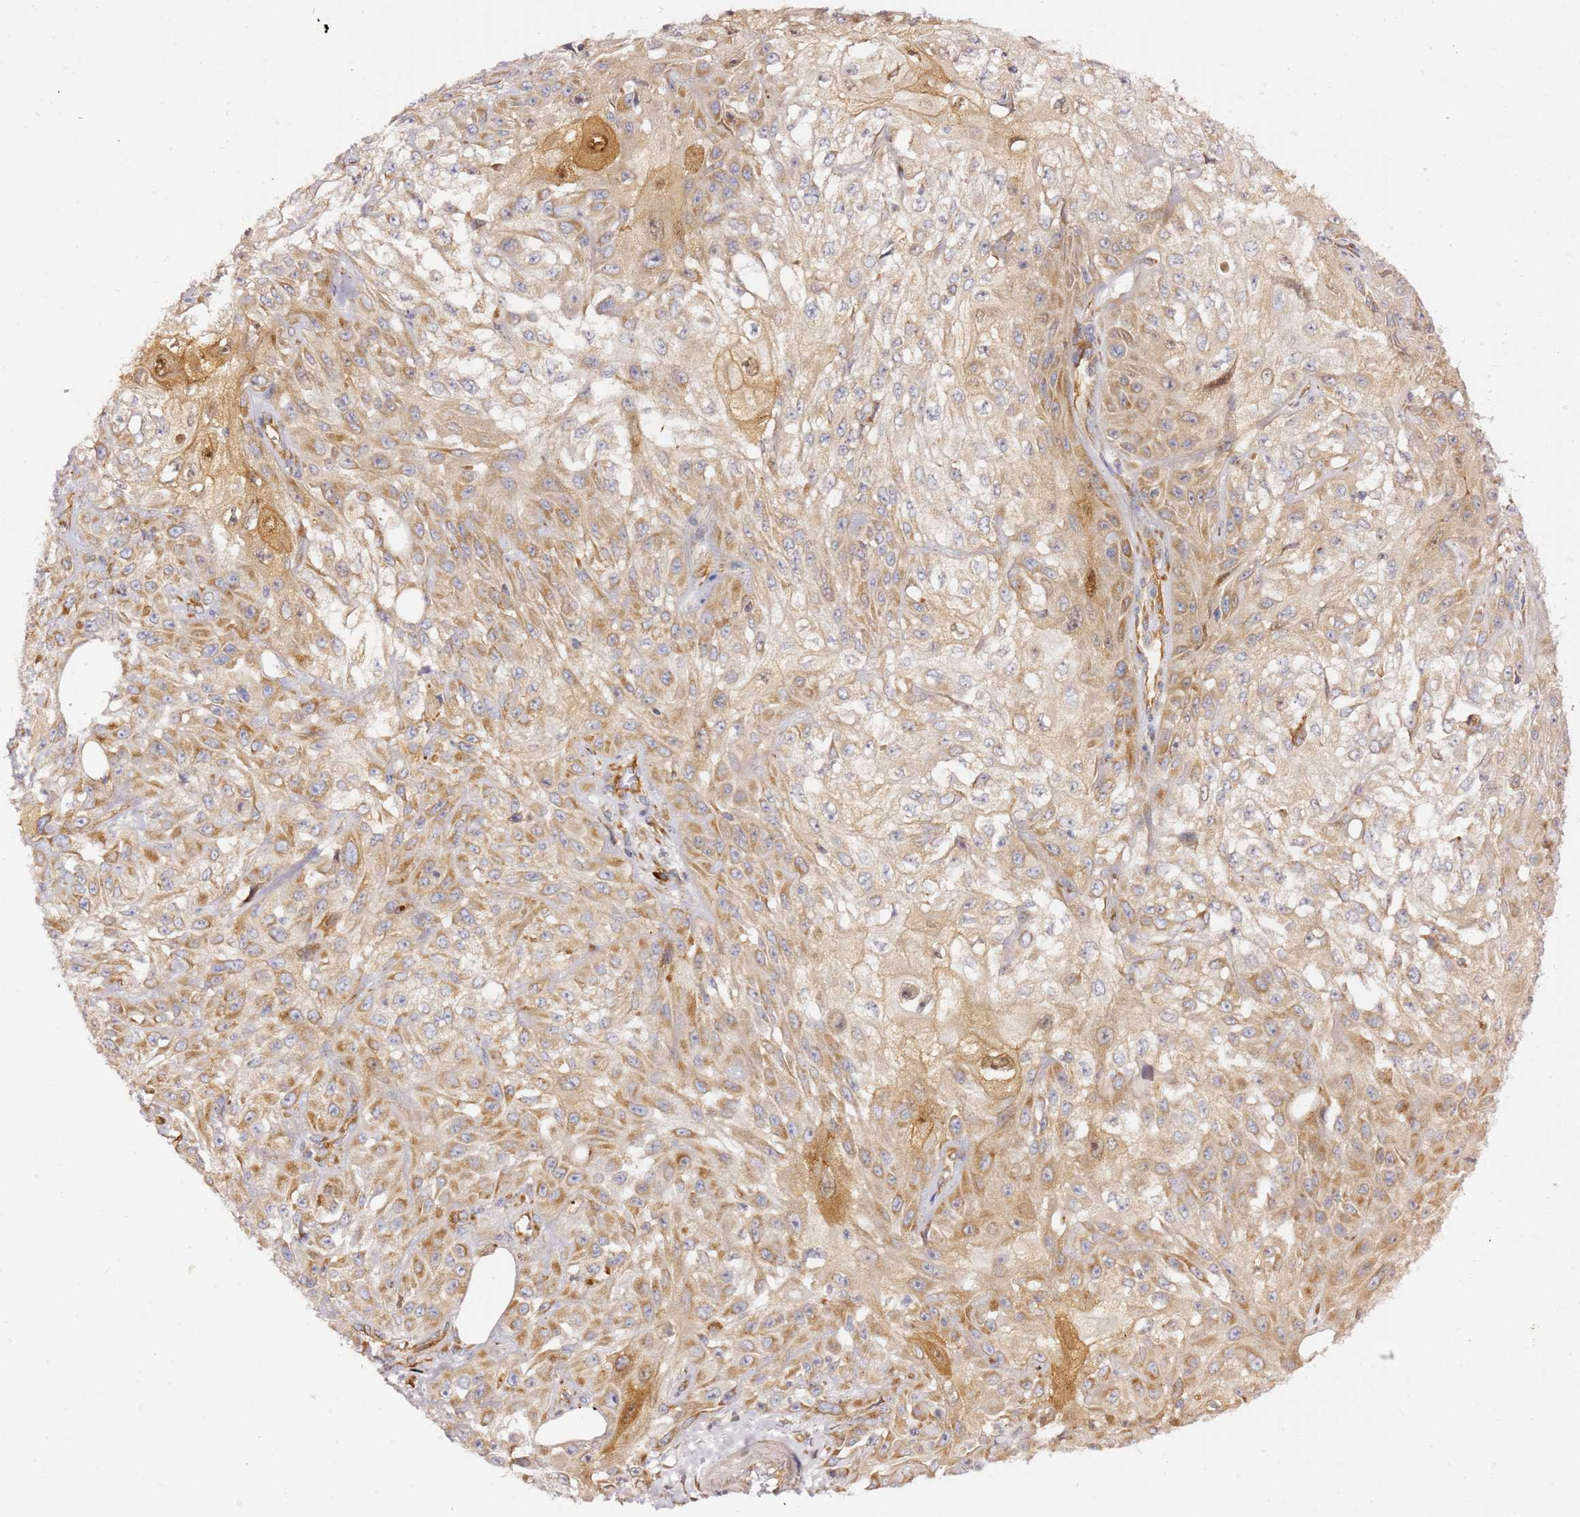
{"staining": {"intensity": "moderate", "quantity": "25%-75%", "location": "cytoplasmic/membranous"}, "tissue": "skin cancer", "cell_type": "Tumor cells", "image_type": "cancer", "snomed": [{"axis": "morphology", "description": "Squamous cell carcinoma, NOS"}, {"axis": "morphology", "description": "Squamous cell carcinoma, metastatic, NOS"}, {"axis": "topography", "description": "Skin"}, {"axis": "topography", "description": "Lymph node"}], "caption": "High-power microscopy captured an IHC image of metastatic squamous cell carcinoma (skin), revealing moderate cytoplasmic/membranous expression in approximately 25%-75% of tumor cells.", "gene": "KIF7", "patient": {"sex": "male", "age": 75}}